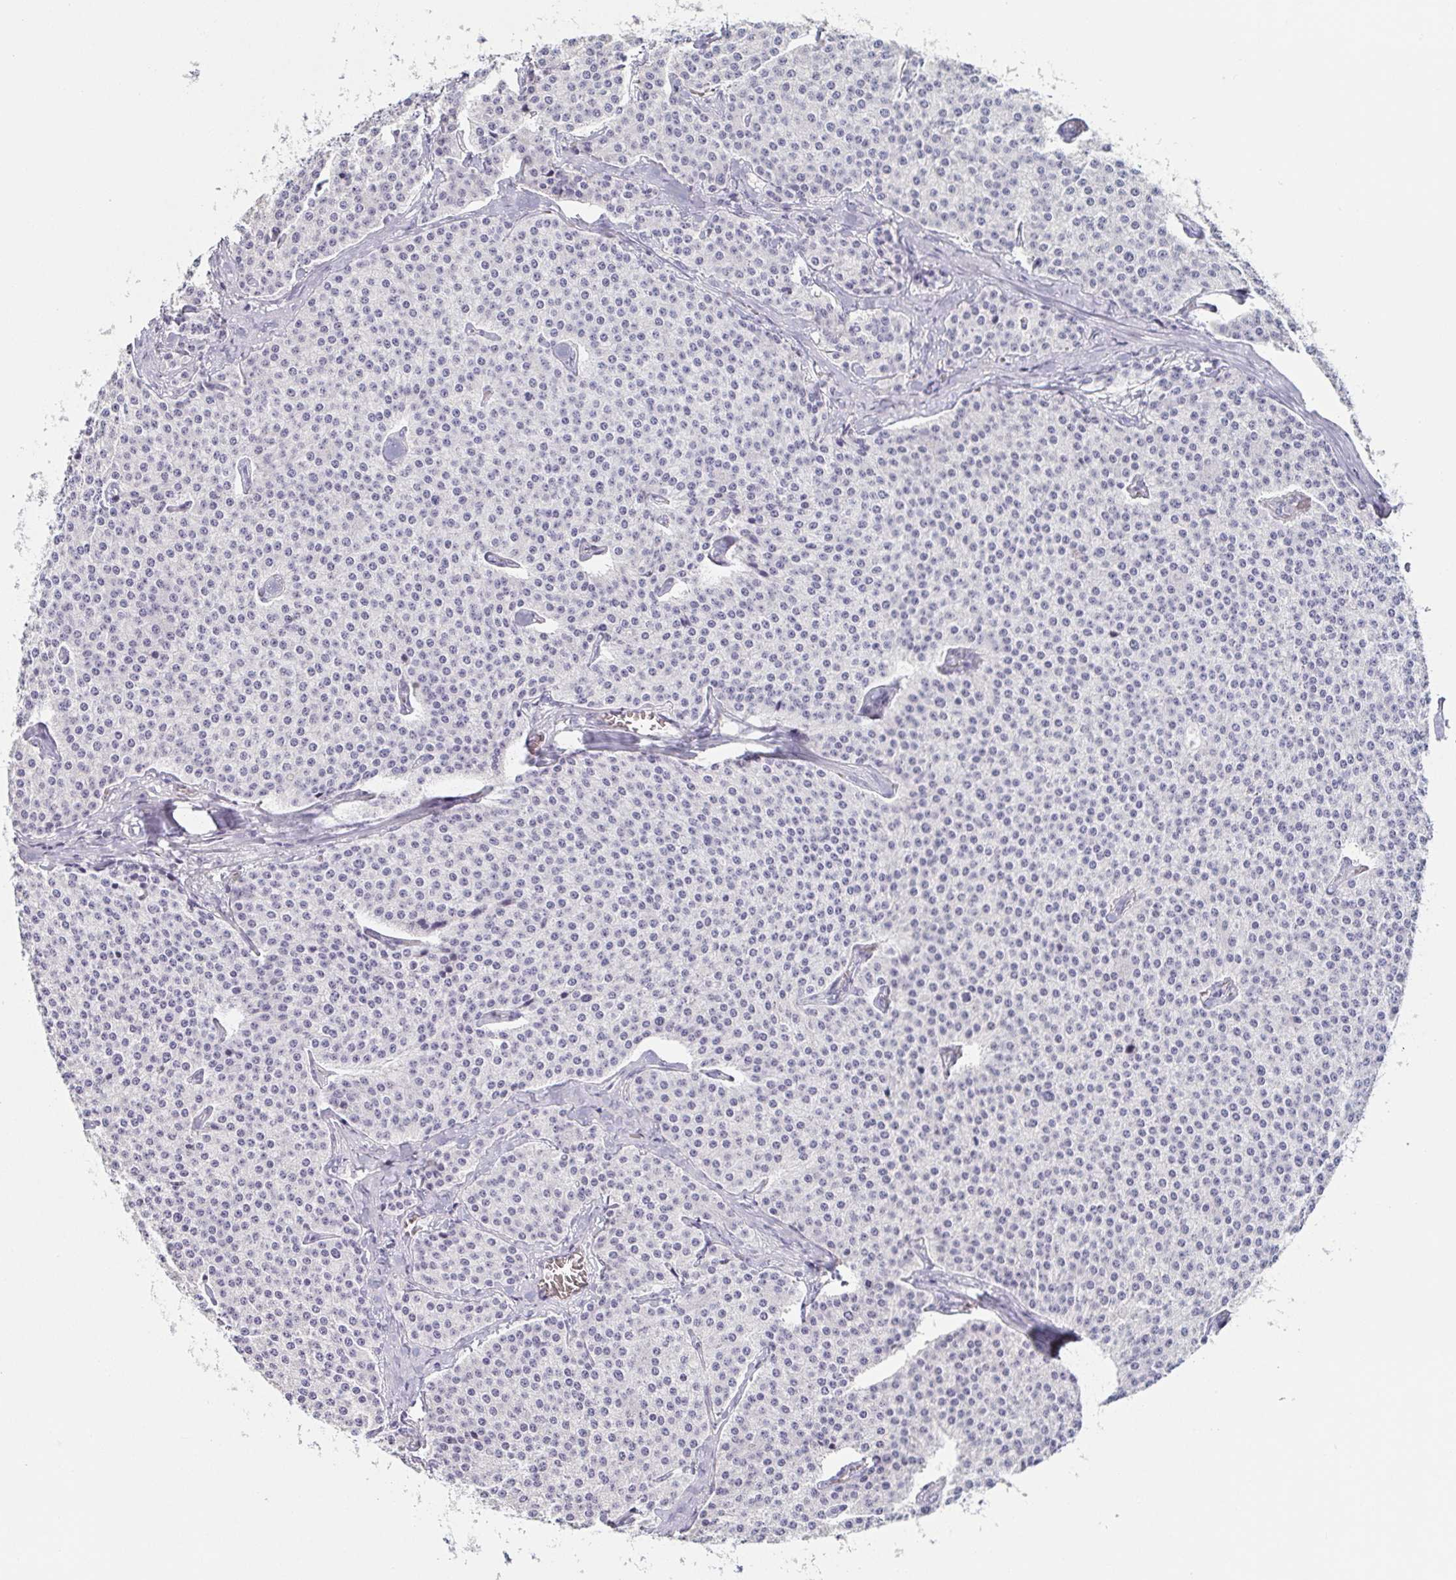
{"staining": {"intensity": "negative", "quantity": "none", "location": "none"}, "tissue": "carcinoid", "cell_type": "Tumor cells", "image_type": "cancer", "snomed": [{"axis": "morphology", "description": "Carcinoid, malignant, NOS"}, {"axis": "topography", "description": "Small intestine"}], "caption": "IHC of carcinoid (malignant) reveals no positivity in tumor cells.", "gene": "BPIFA2", "patient": {"sex": "female", "age": 64}}